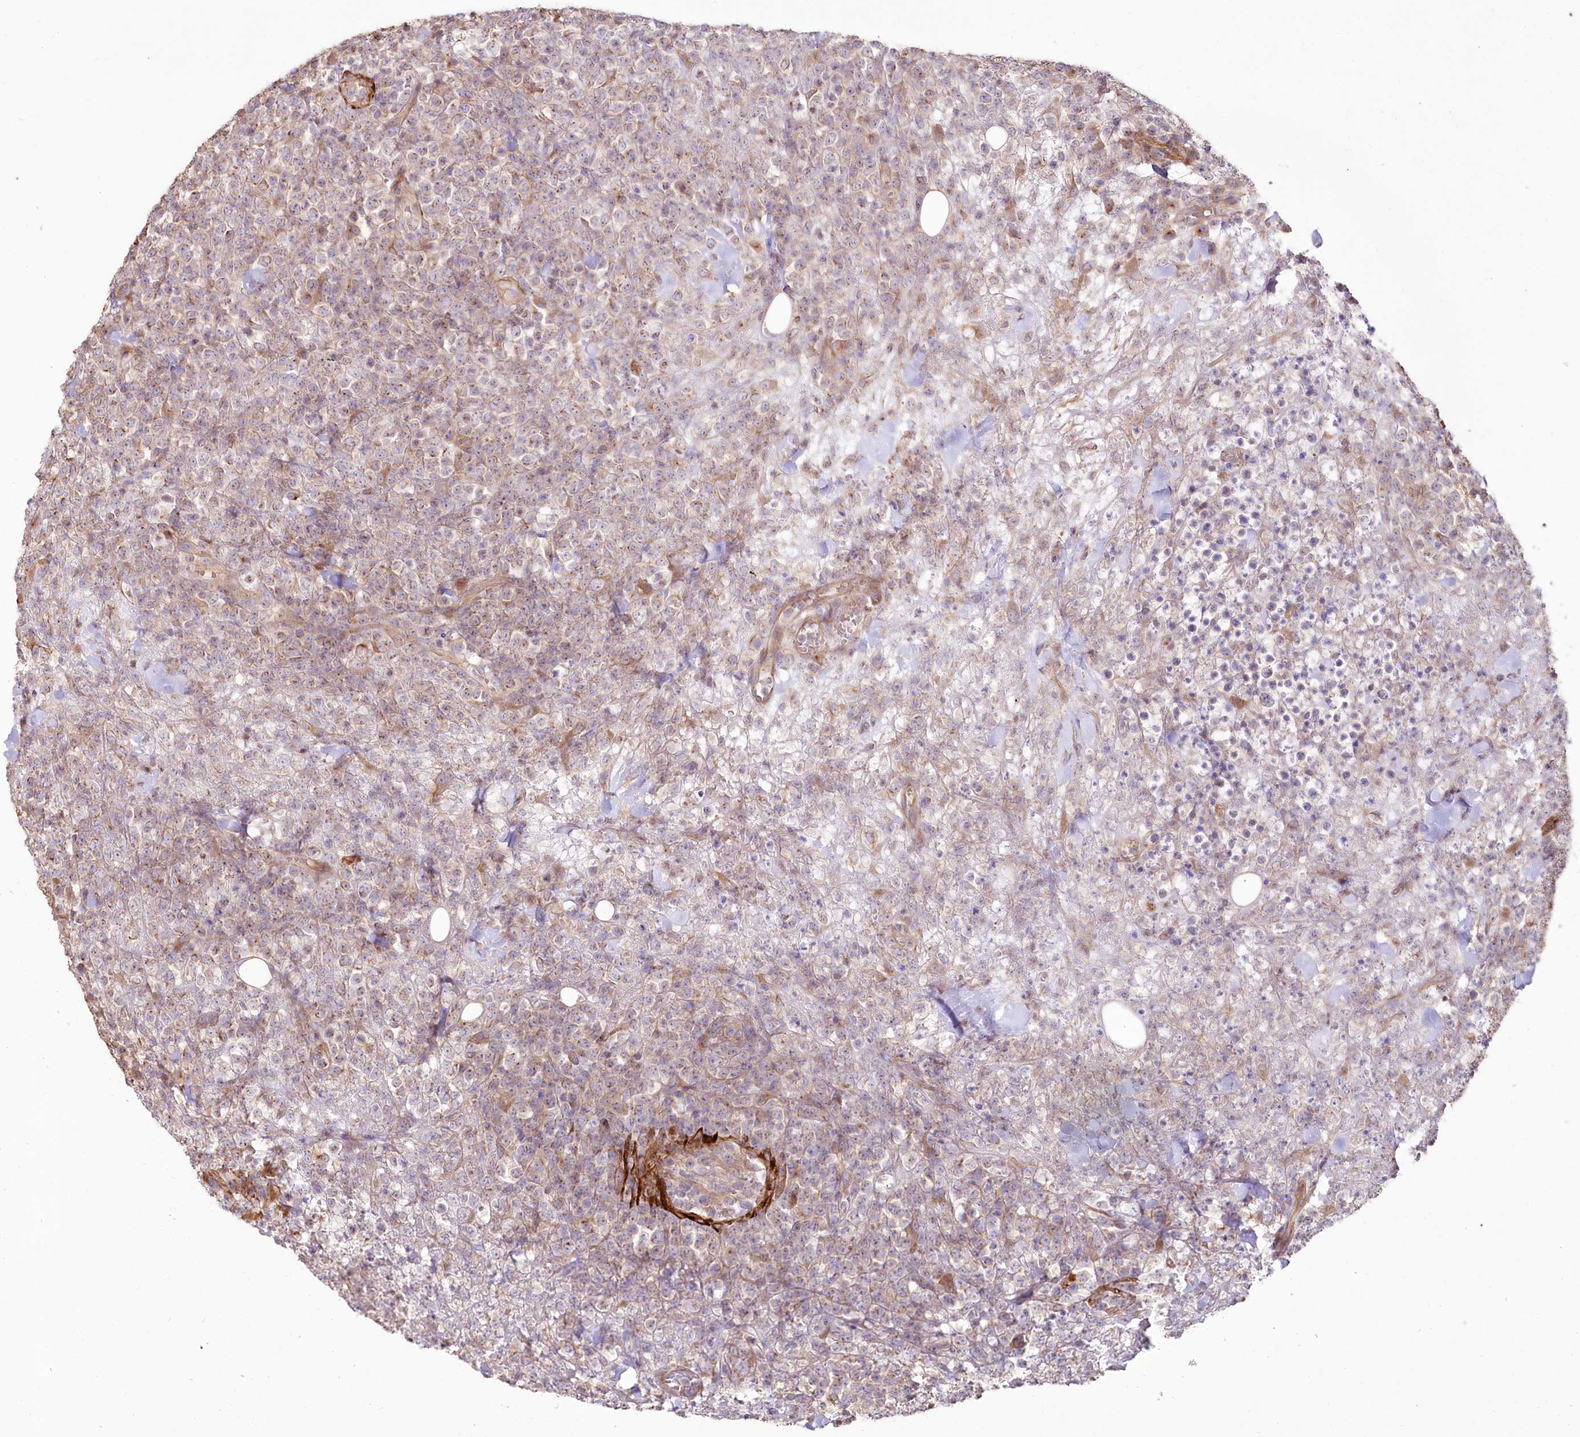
{"staining": {"intensity": "negative", "quantity": "none", "location": "none"}, "tissue": "lymphoma", "cell_type": "Tumor cells", "image_type": "cancer", "snomed": [{"axis": "morphology", "description": "Malignant lymphoma, non-Hodgkin's type, High grade"}, {"axis": "topography", "description": "Colon"}], "caption": "DAB (3,3'-diaminobenzidine) immunohistochemical staining of lymphoma shows no significant staining in tumor cells.", "gene": "SUMF1", "patient": {"sex": "female", "age": 53}}